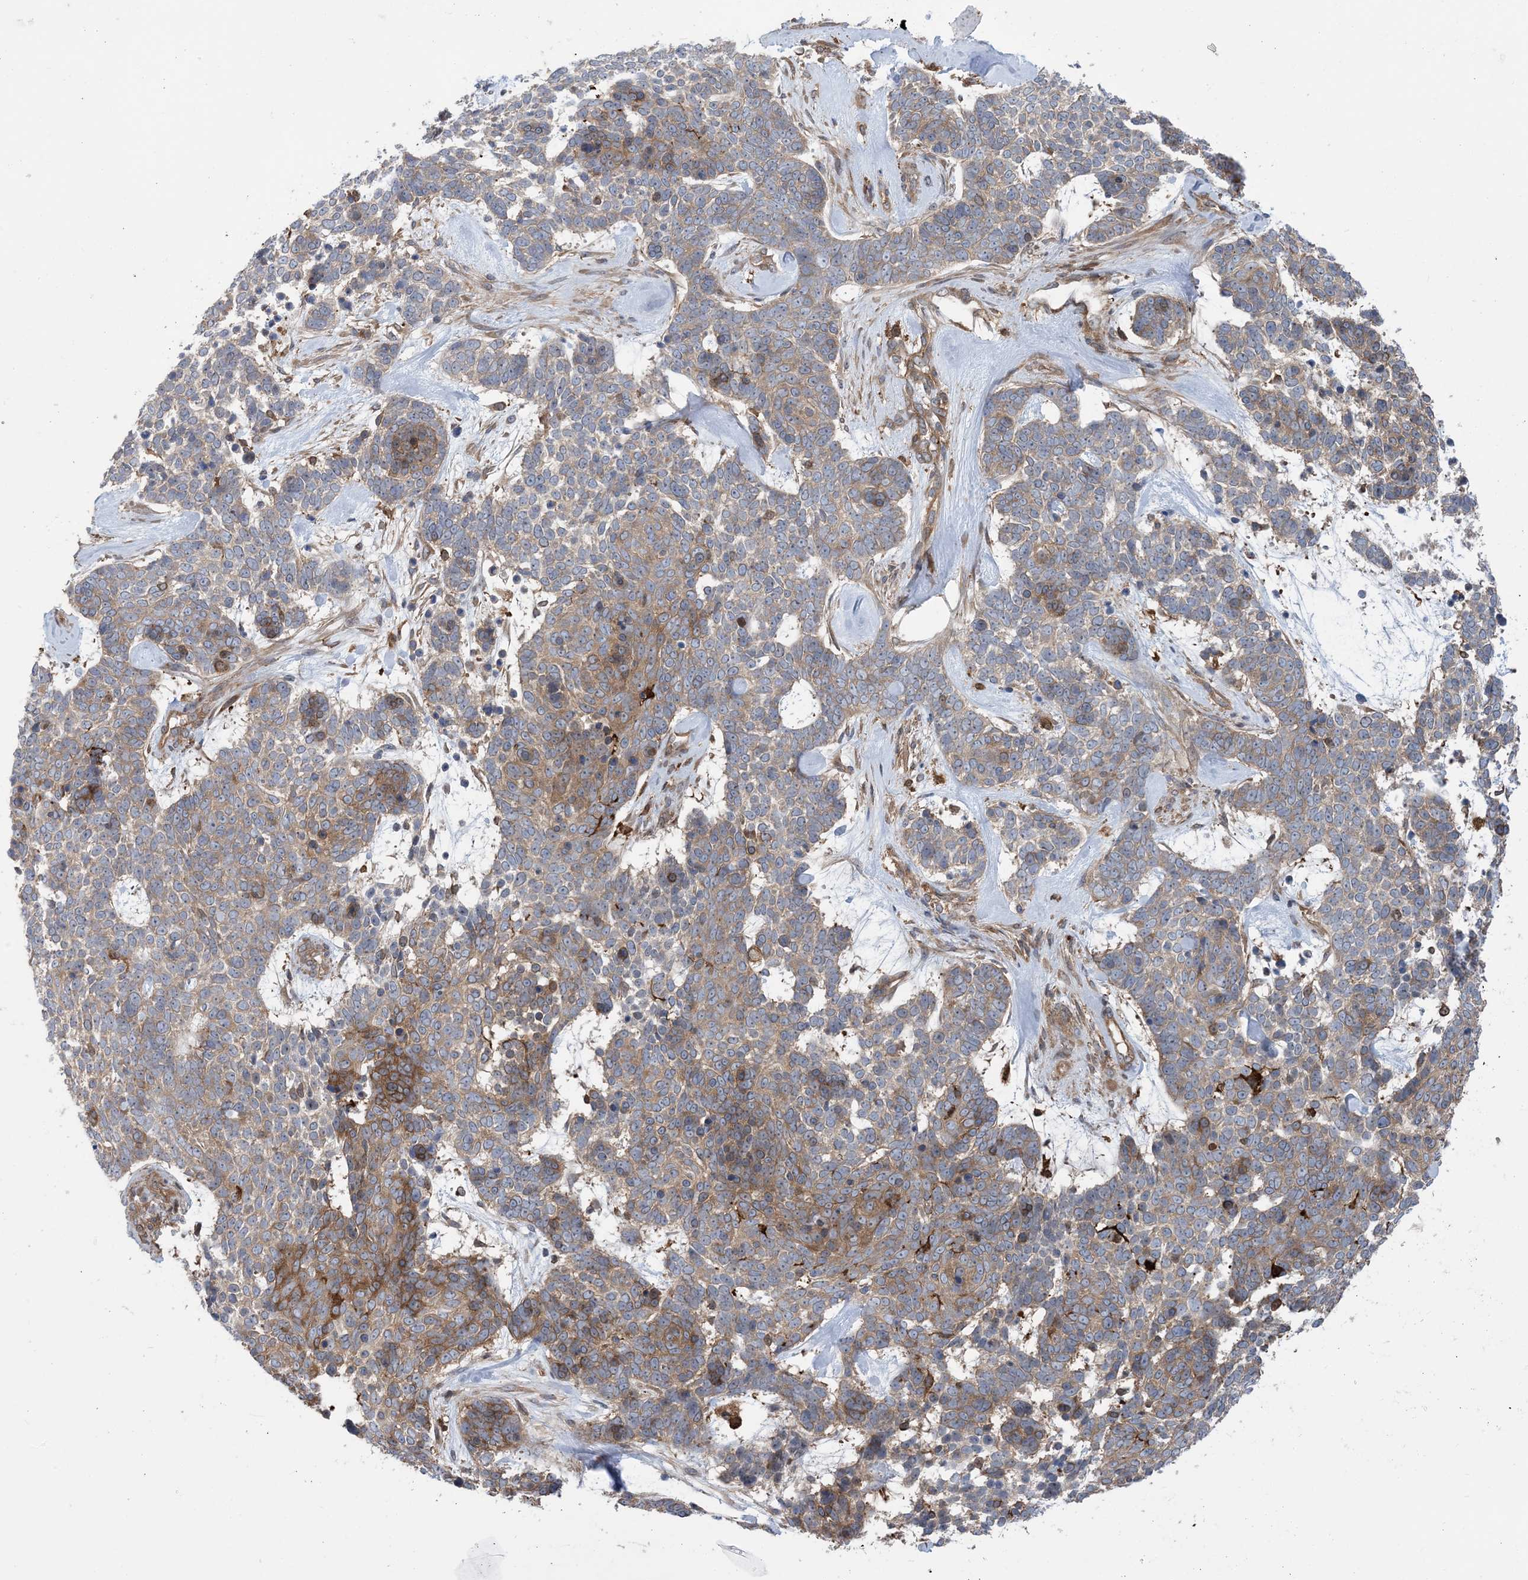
{"staining": {"intensity": "moderate", "quantity": ">75%", "location": "cytoplasmic/membranous"}, "tissue": "skin cancer", "cell_type": "Tumor cells", "image_type": "cancer", "snomed": [{"axis": "morphology", "description": "Basal cell carcinoma"}, {"axis": "topography", "description": "Skin"}], "caption": "Protein staining of basal cell carcinoma (skin) tissue shows moderate cytoplasmic/membranous positivity in about >75% of tumor cells.", "gene": "HS1BP3", "patient": {"sex": "female", "age": 81}}